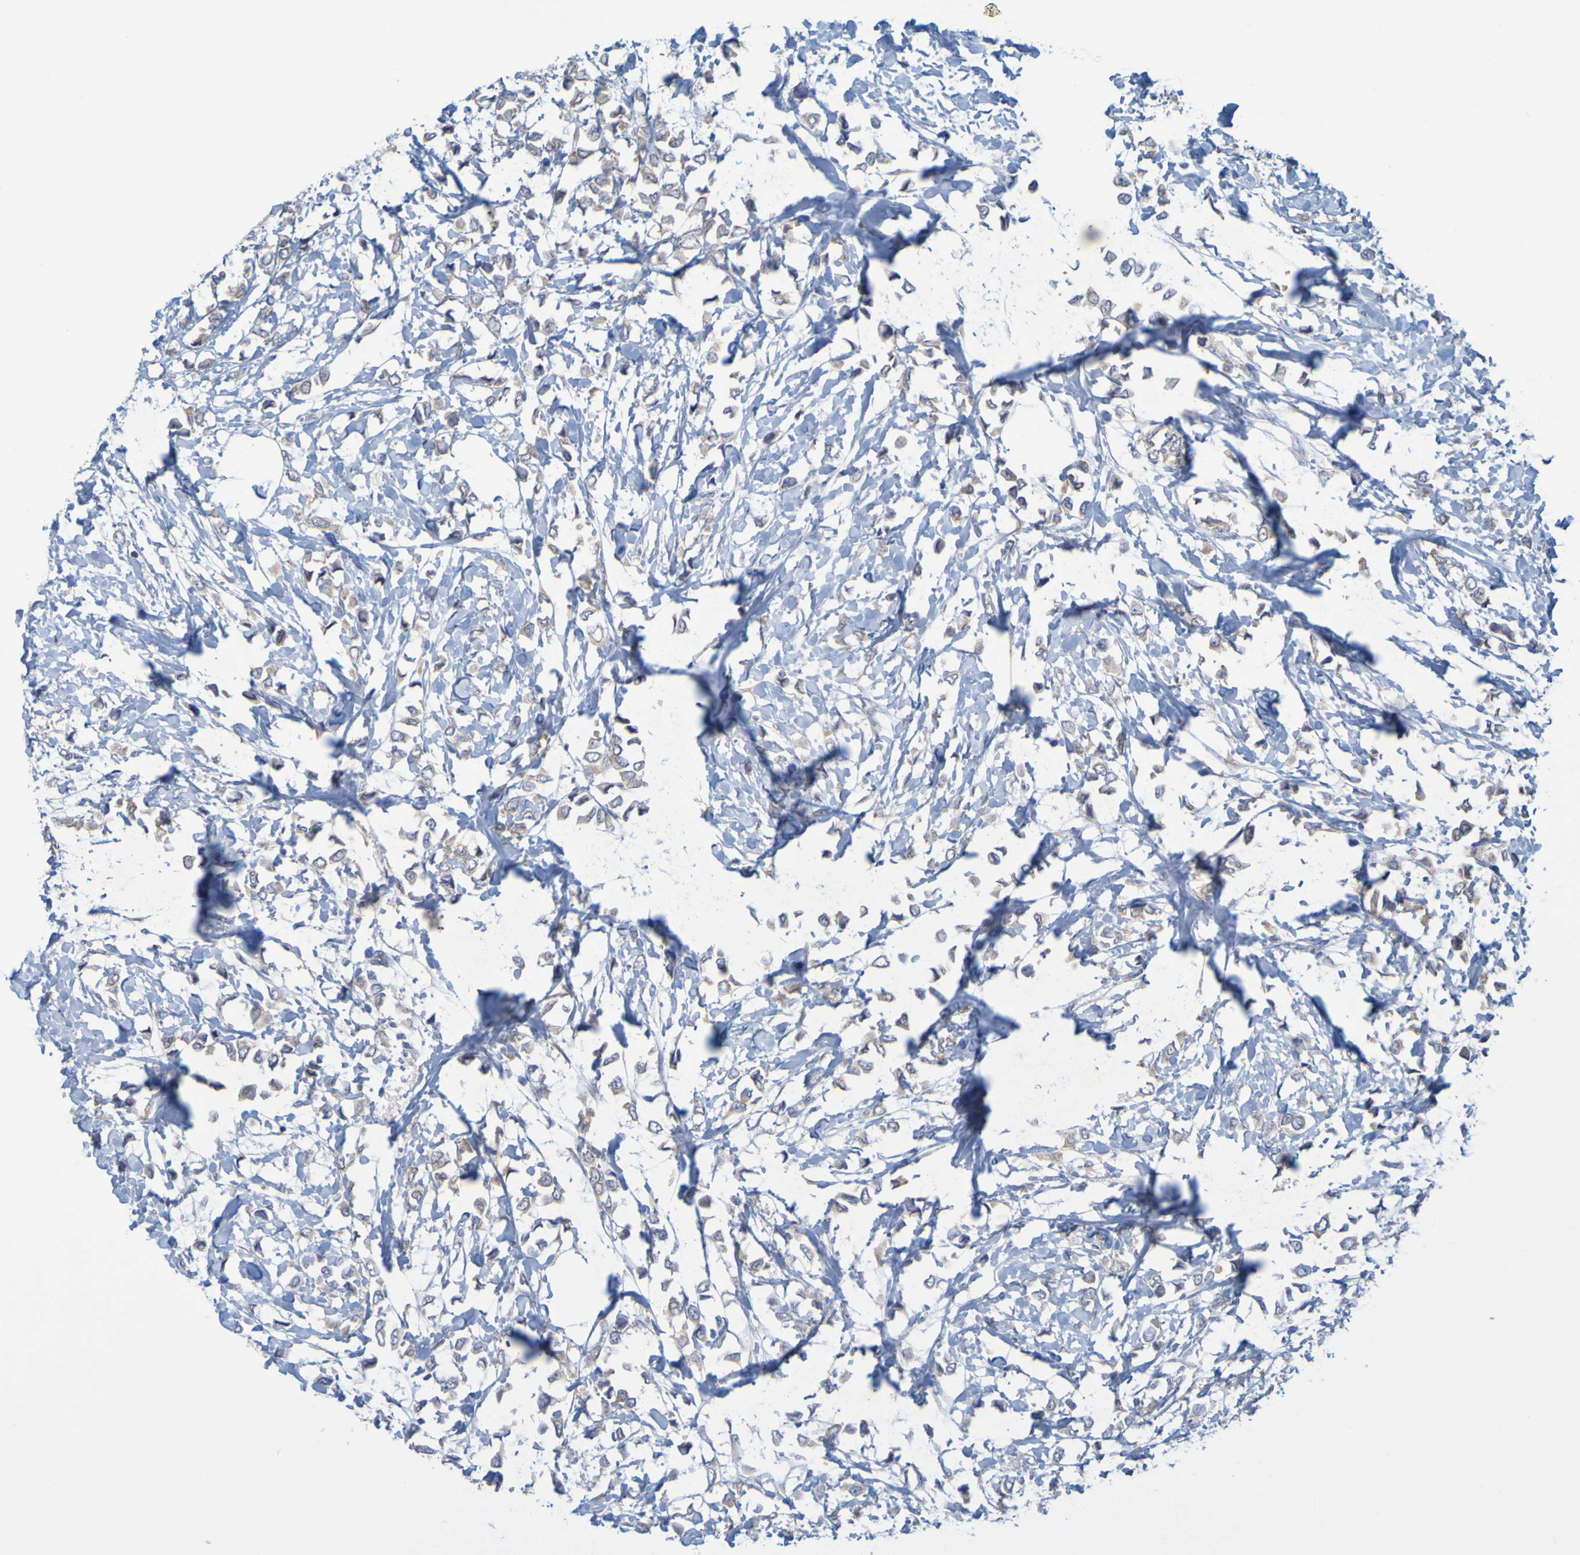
{"staining": {"intensity": "moderate", "quantity": "25%-75%", "location": "cytoplasmic/membranous"}, "tissue": "breast cancer", "cell_type": "Tumor cells", "image_type": "cancer", "snomed": [{"axis": "morphology", "description": "Lobular carcinoma"}, {"axis": "topography", "description": "Breast"}], "caption": "Brown immunohistochemical staining in breast lobular carcinoma displays moderate cytoplasmic/membranous staining in approximately 25%-75% of tumor cells.", "gene": "MOGS", "patient": {"sex": "female", "age": 51}}